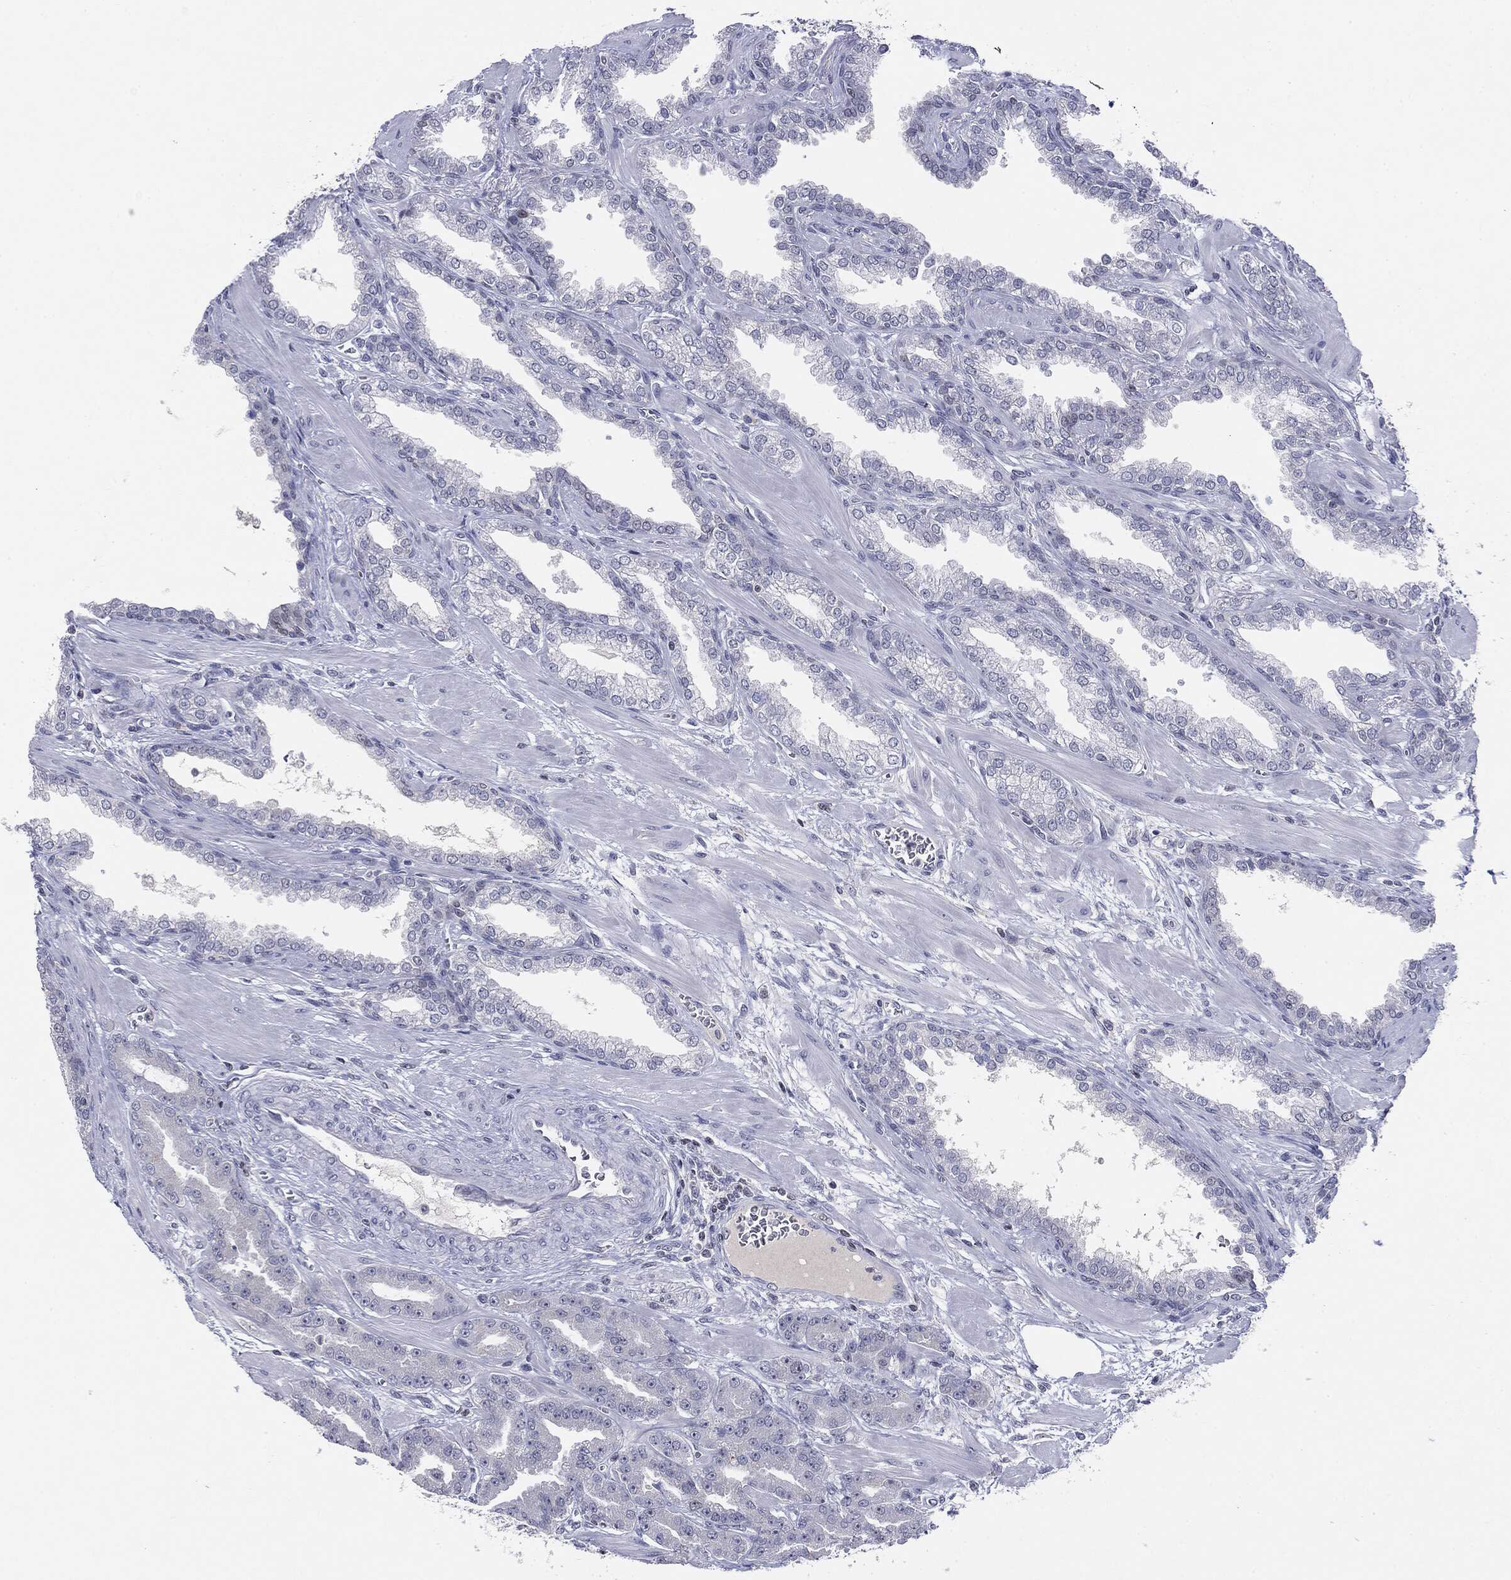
{"staining": {"intensity": "negative", "quantity": "none", "location": "none"}, "tissue": "prostate cancer", "cell_type": "Tumor cells", "image_type": "cancer", "snomed": [{"axis": "morphology", "description": "Adenocarcinoma, High grade"}, {"axis": "topography", "description": "Prostate"}], "caption": "DAB immunohistochemical staining of human prostate cancer (high-grade adenocarcinoma) demonstrates no significant positivity in tumor cells.", "gene": "KIF2C", "patient": {"sex": "male", "age": 60}}